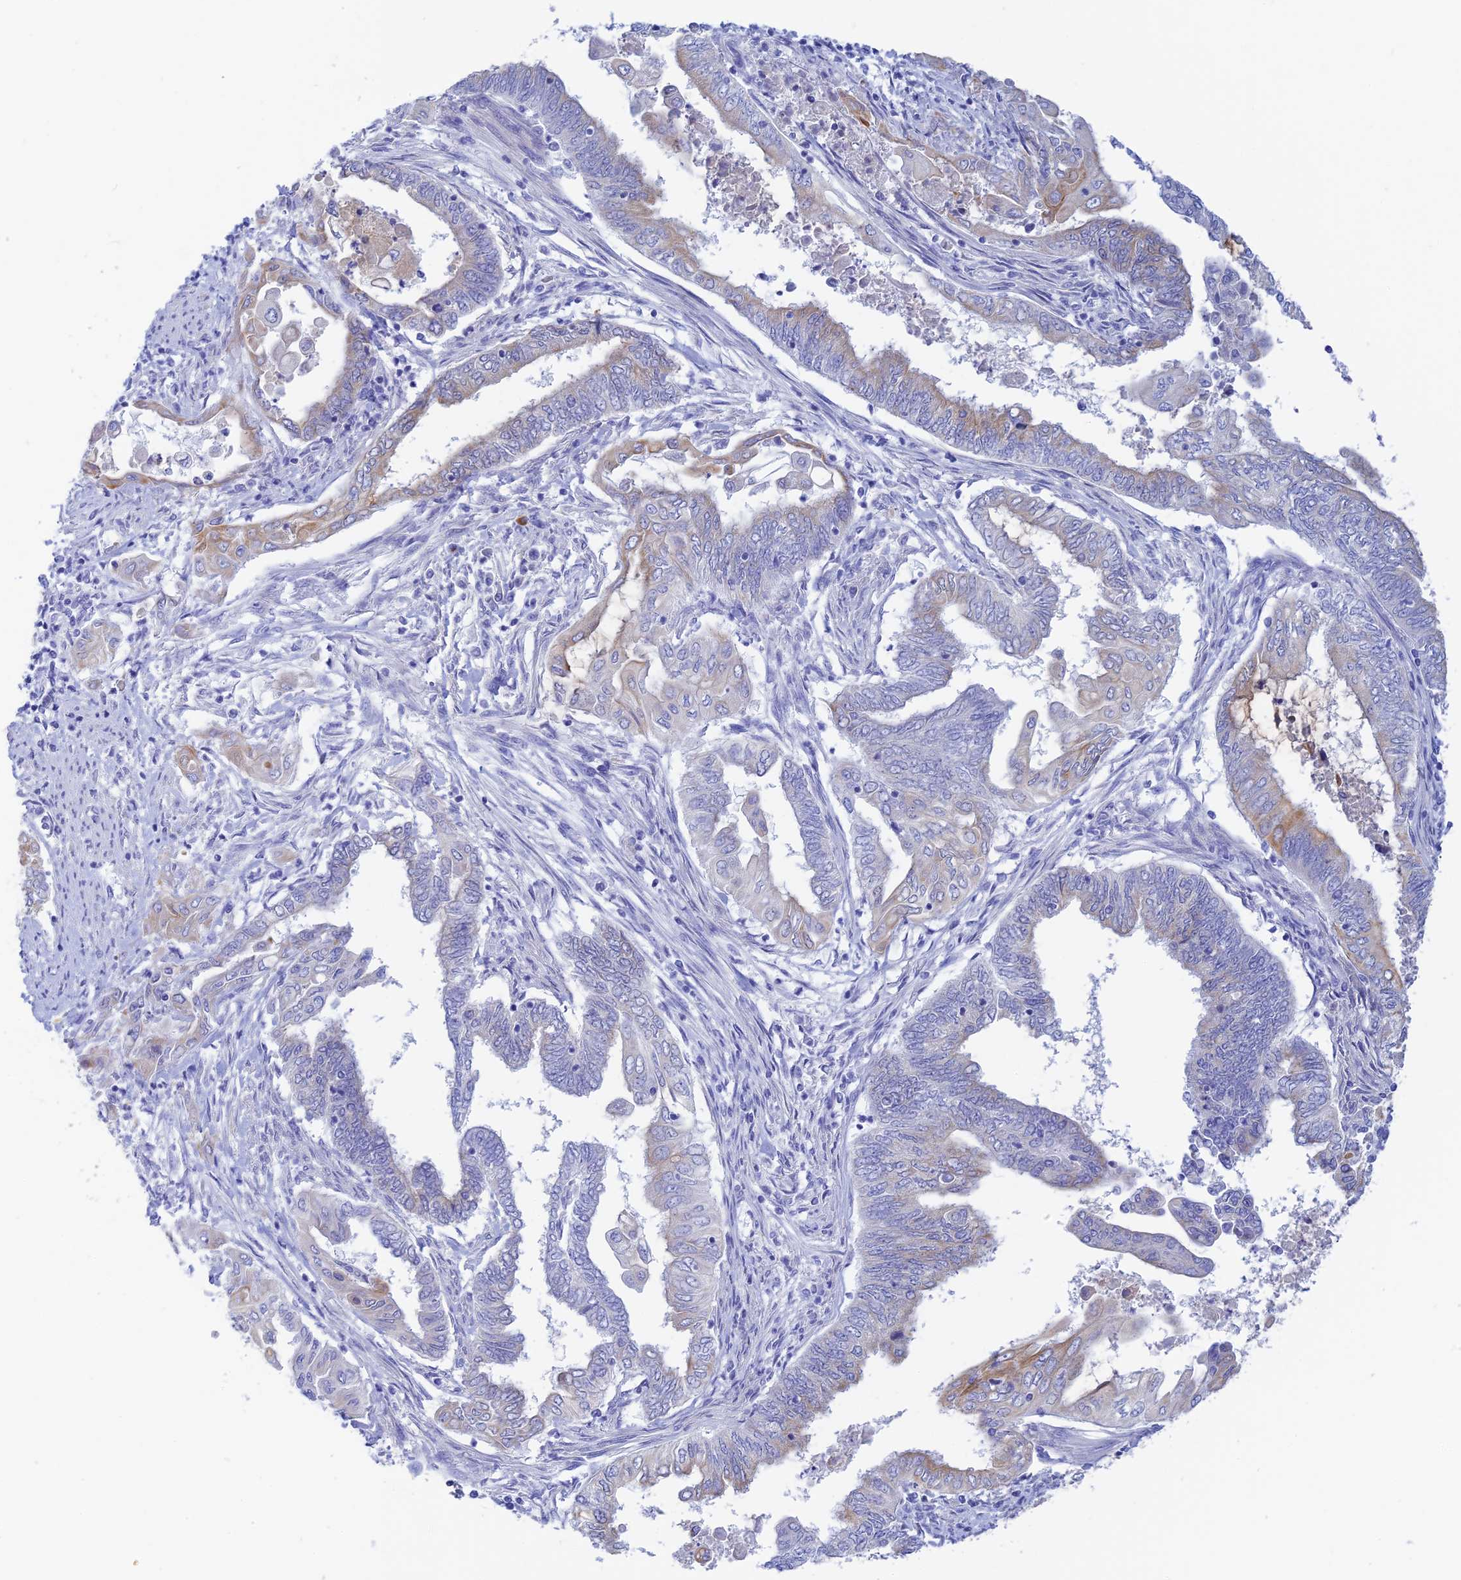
{"staining": {"intensity": "weak", "quantity": "<25%", "location": "cytoplasmic/membranous"}, "tissue": "endometrial cancer", "cell_type": "Tumor cells", "image_type": "cancer", "snomed": [{"axis": "morphology", "description": "Adenocarcinoma, NOS"}, {"axis": "topography", "description": "Uterus"}, {"axis": "topography", "description": "Endometrium"}], "caption": "The image displays no staining of tumor cells in endometrial cancer.", "gene": "CEP152", "patient": {"sex": "female", "age": 70}}